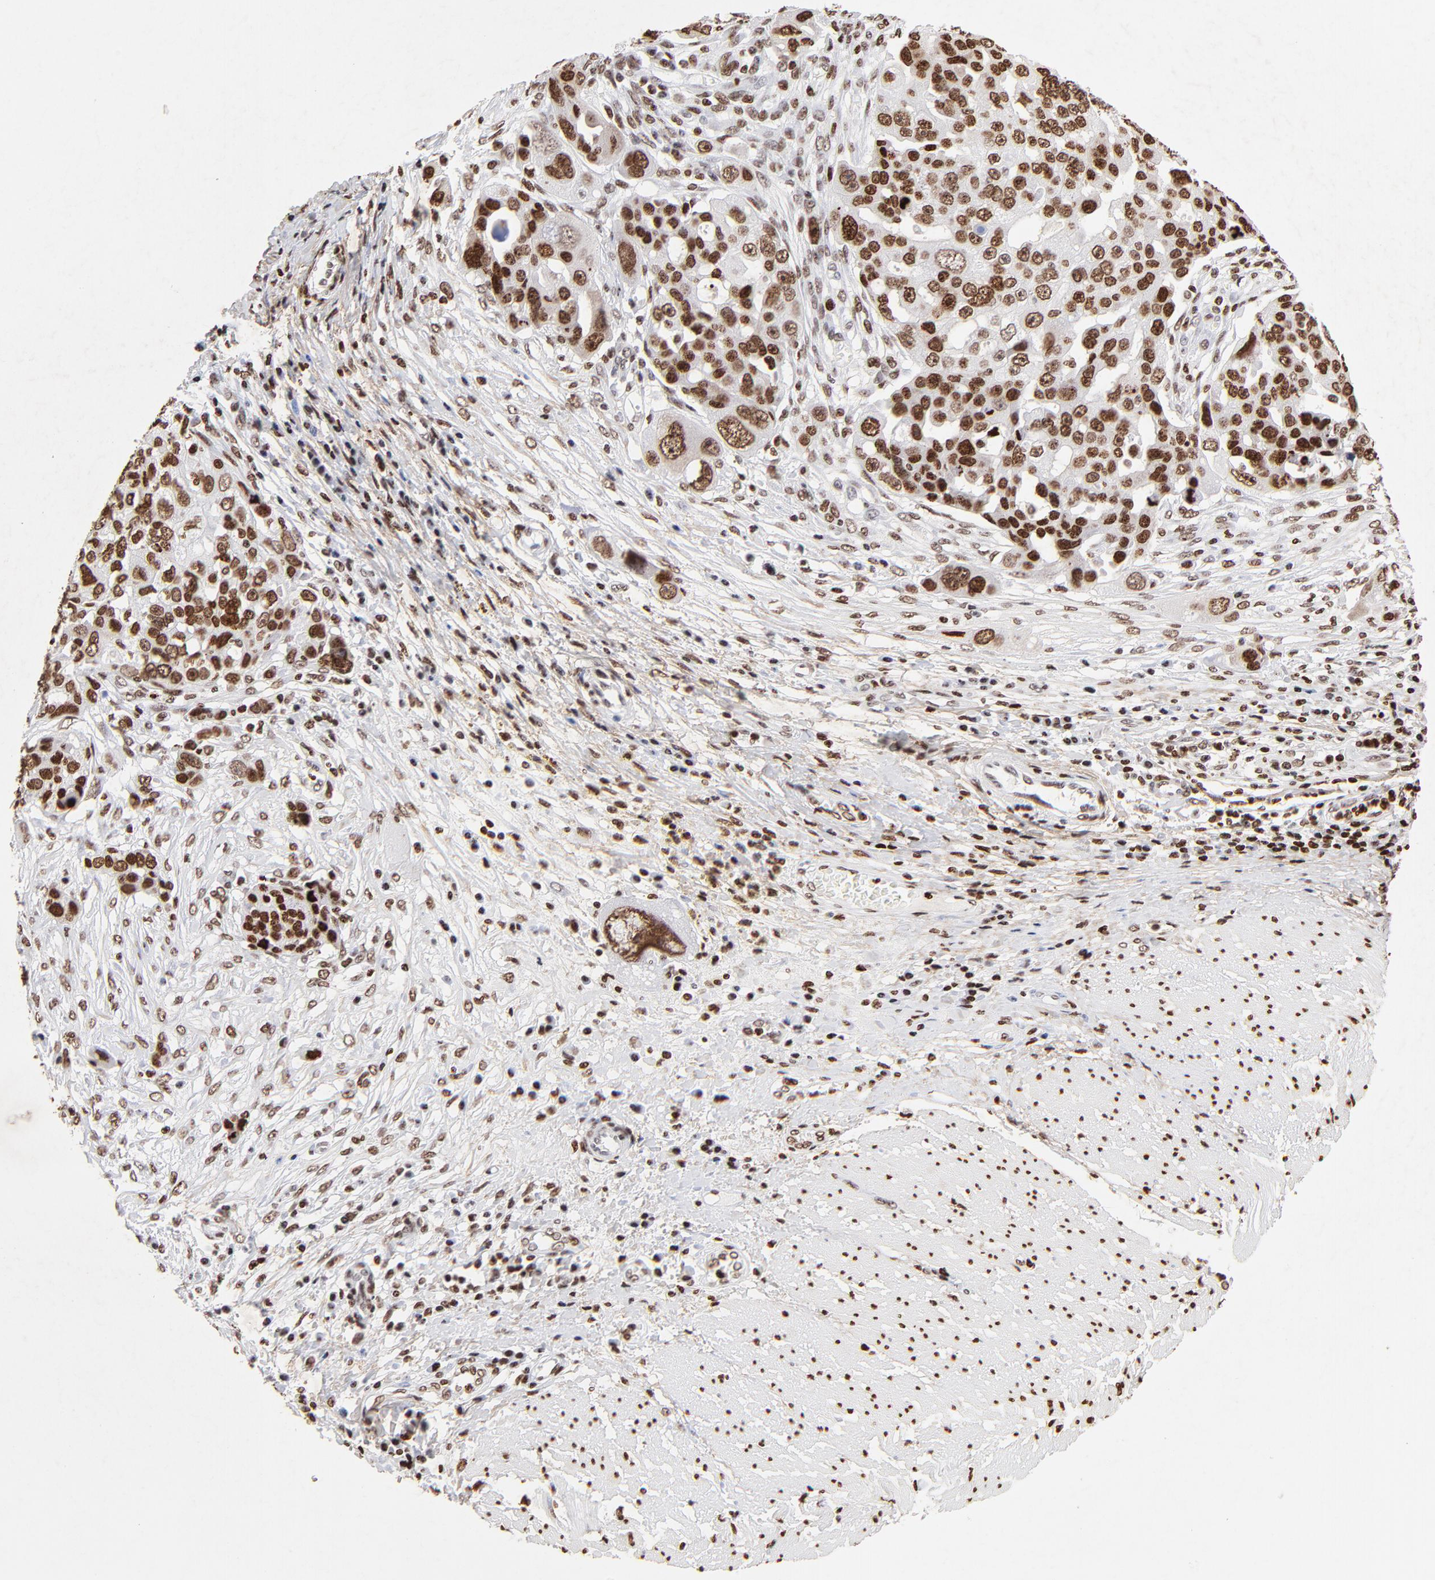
{"staining": {"intensity": "strong", "quantity": ">75%", "location": "nuclear"}, "tissue": "ovarian cancer", "cell_type": "Tumor cells", "image_type": "cancer", "snomed": [{"axis": "morphology", "description": "Carcinoma, endometroid"}, {"axis": "topography", "description": "Ovary"}], "caption": "A histopathology image of human ovarian cancer (endometroid carcinoma) stained for a protein reveals strong nuclear brown staining in tumor cells. The protein of interest is shown in brown color, while the nuclei are stained blue.", "gene": "FBH1", "patient": {"sex": "female", "age": 75}}